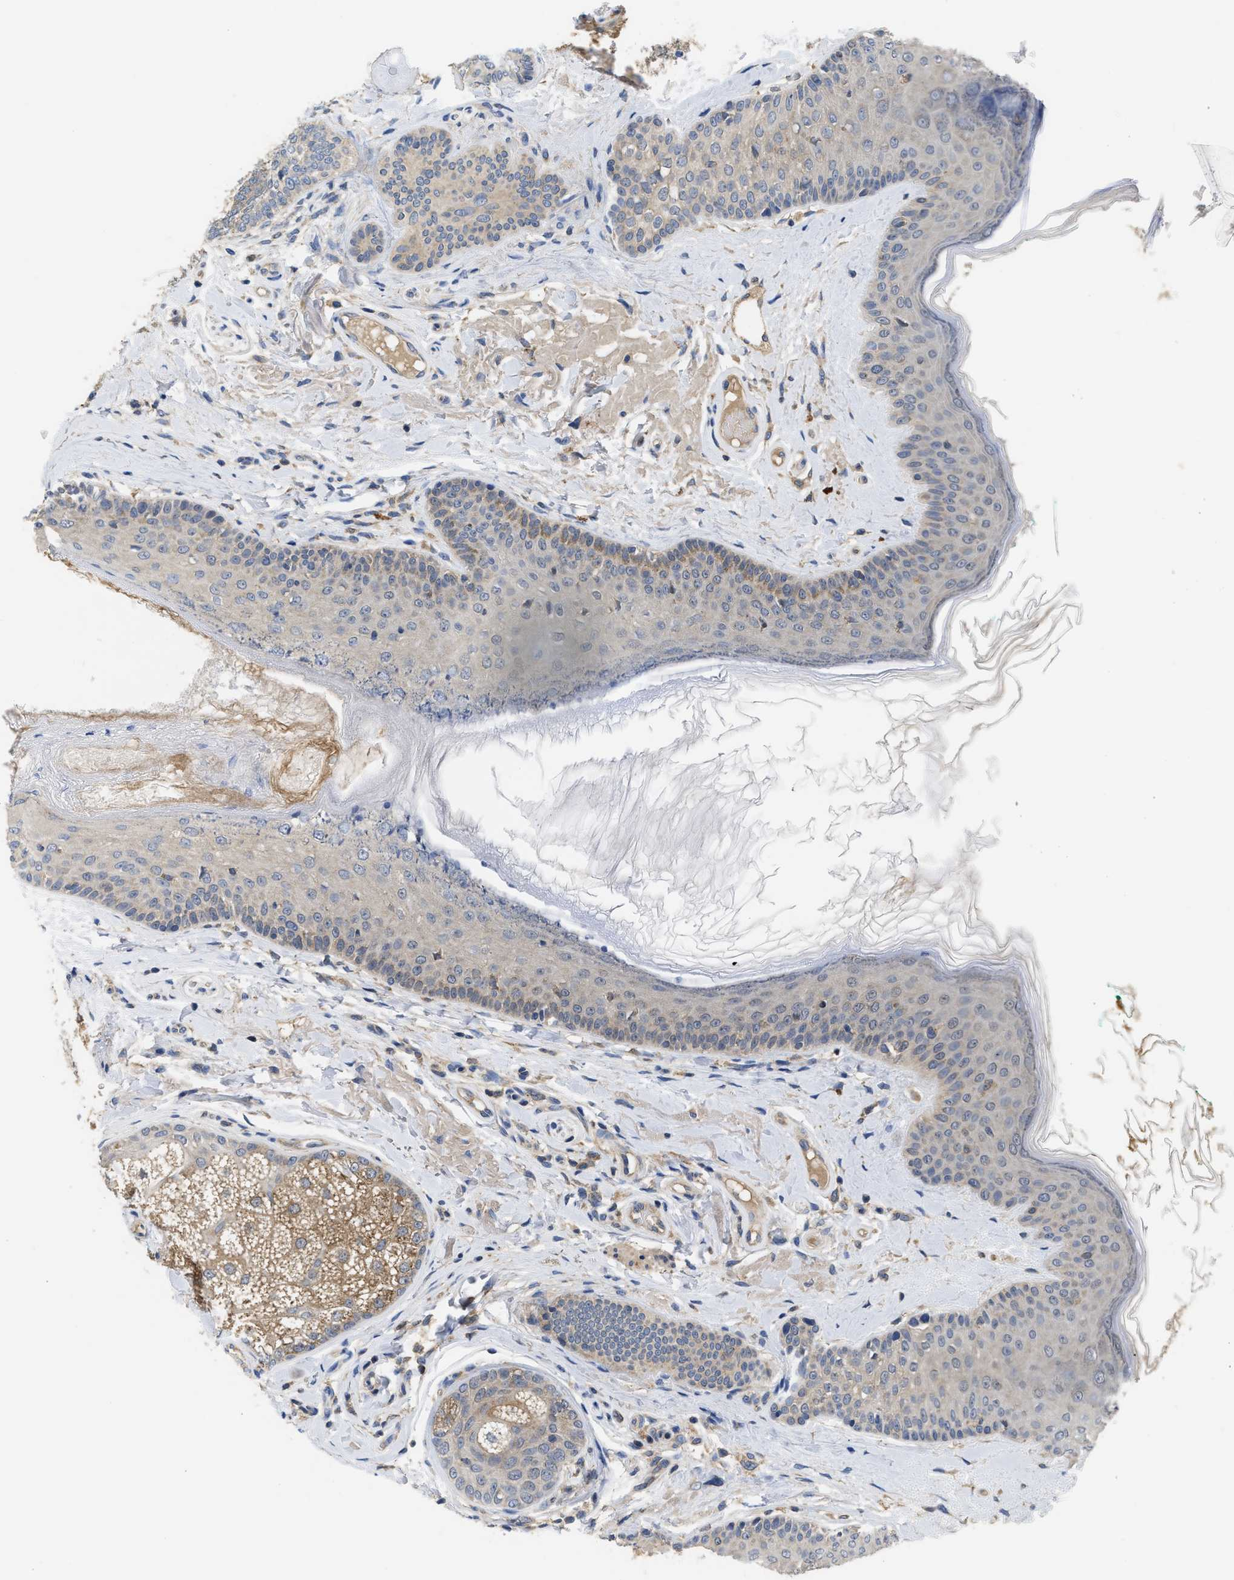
{"staining": {"intensity": "weak", "quantity": "<25%", "location": "cytoplasmic/membranous"}, "tissue": "oral mucosa", "cell_type": "Squamous epithelial cells", "image_type": "normal", "snomed": [{"axis": "morphology", "description": "Normal tissue, NOS"}, {"axis": "topography", "description": "Skin"}, {"axis": "topography", "description": "Oral tissue"}], "caption": "There is no significant expression in squamous epithelial cells of oral mucosa. (Stains: DAB (3,3'-diaminobenzidine) immunohistochemistry with hematoxylin counter stain, Microscopy: brightfield microscopy at high magnification).", "gene": "RNF216", "patient": {"sex": "male", "age": 84}}